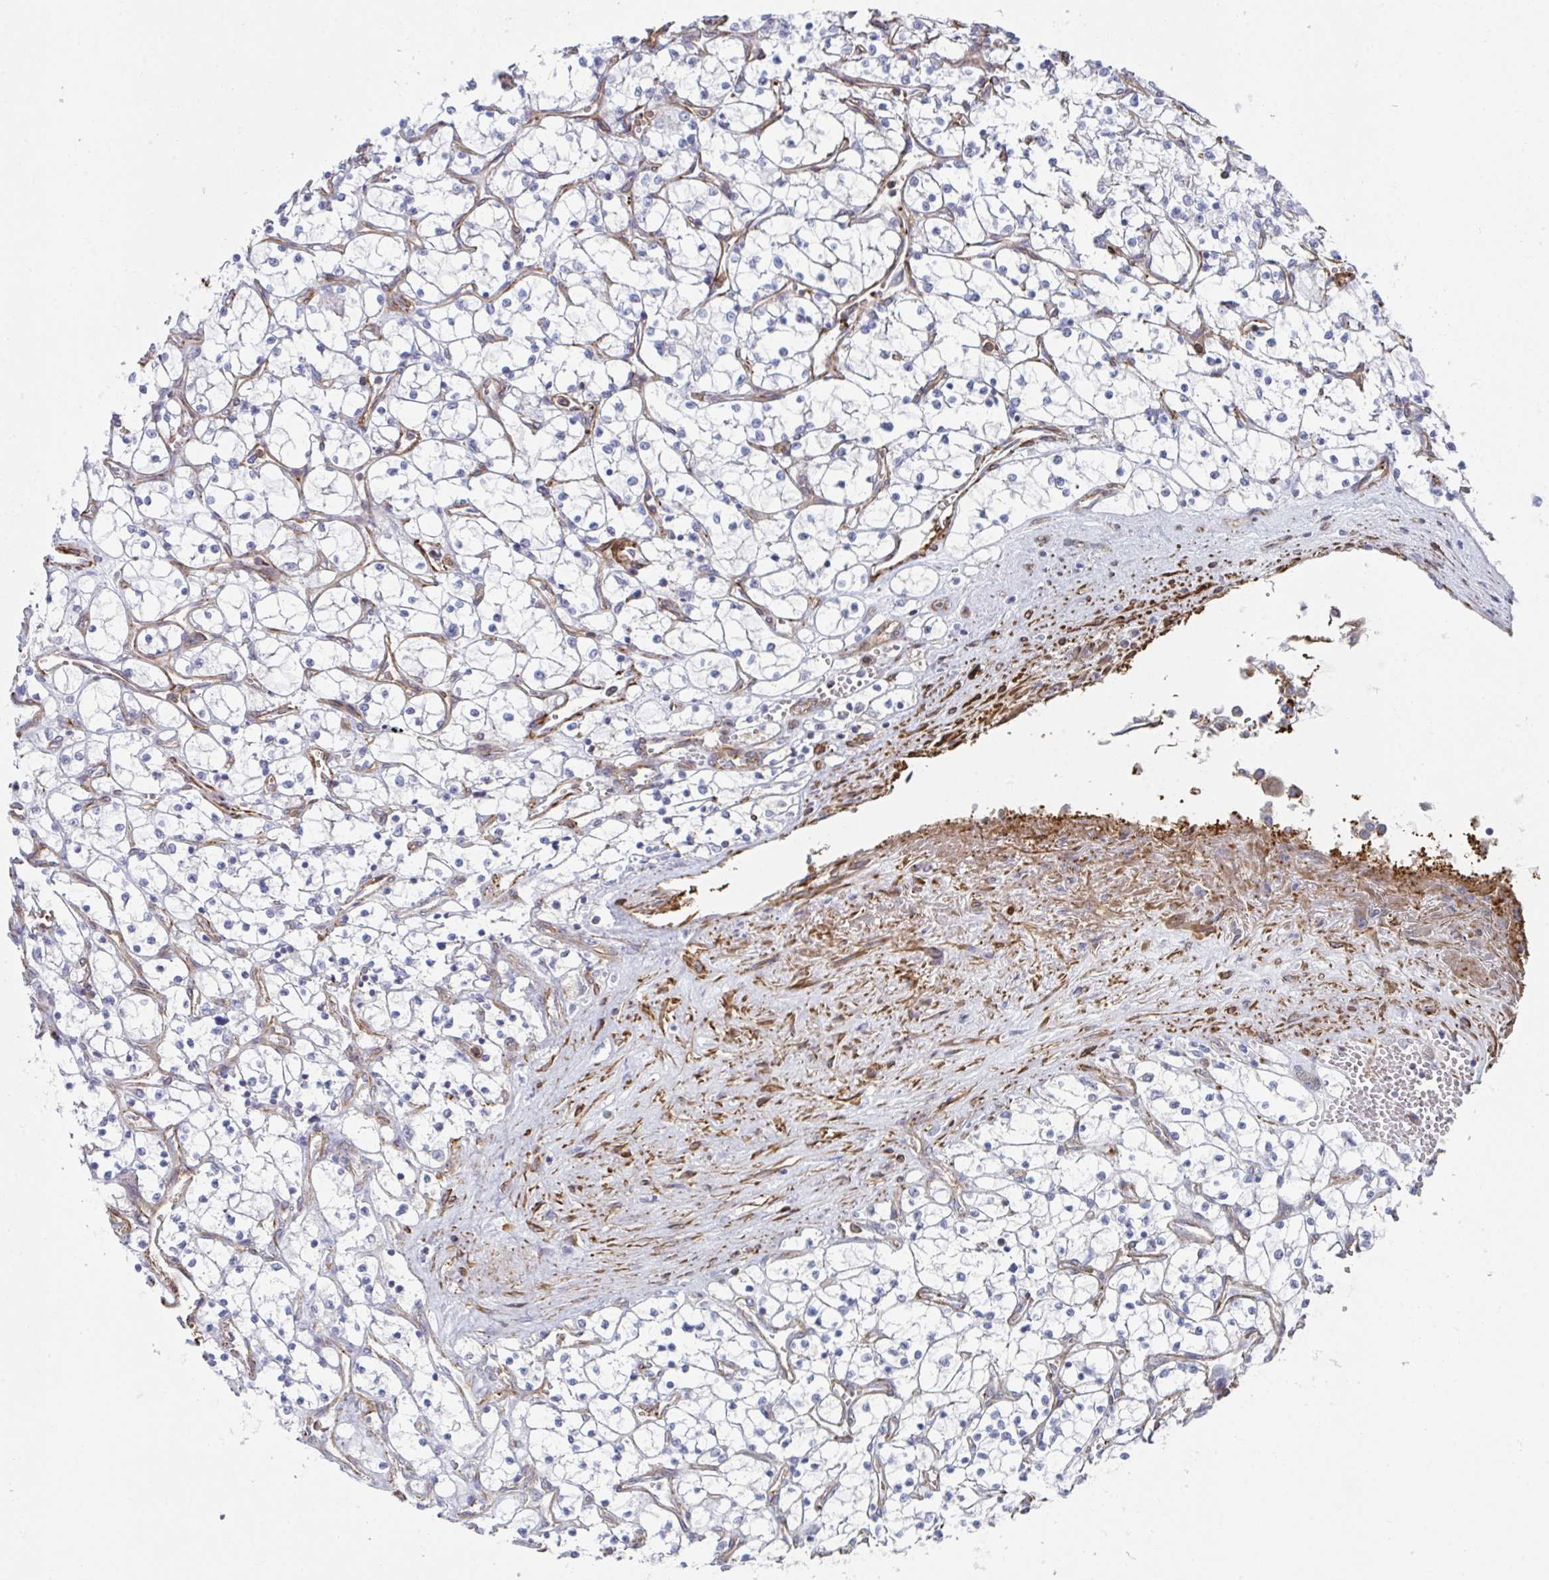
{"staining": {"intensity": "negative", "quantity": "none", "location": "none"}, "tissue": "renal cancer", "cell_type": "Tumor cells", "image_type": "cancer", "snomed": [{"axis": "morphology", "description": "Adenocarcinoma, NOS"}, {"axis": "topography", "description": "Kidney"}], "caption": "This is an immunohistochemistry histopathology image of human renal cancer. There is no positivity in tumor cells.", "gene": "NEURL4", "patient": {"sex": "female", "age": 69}}